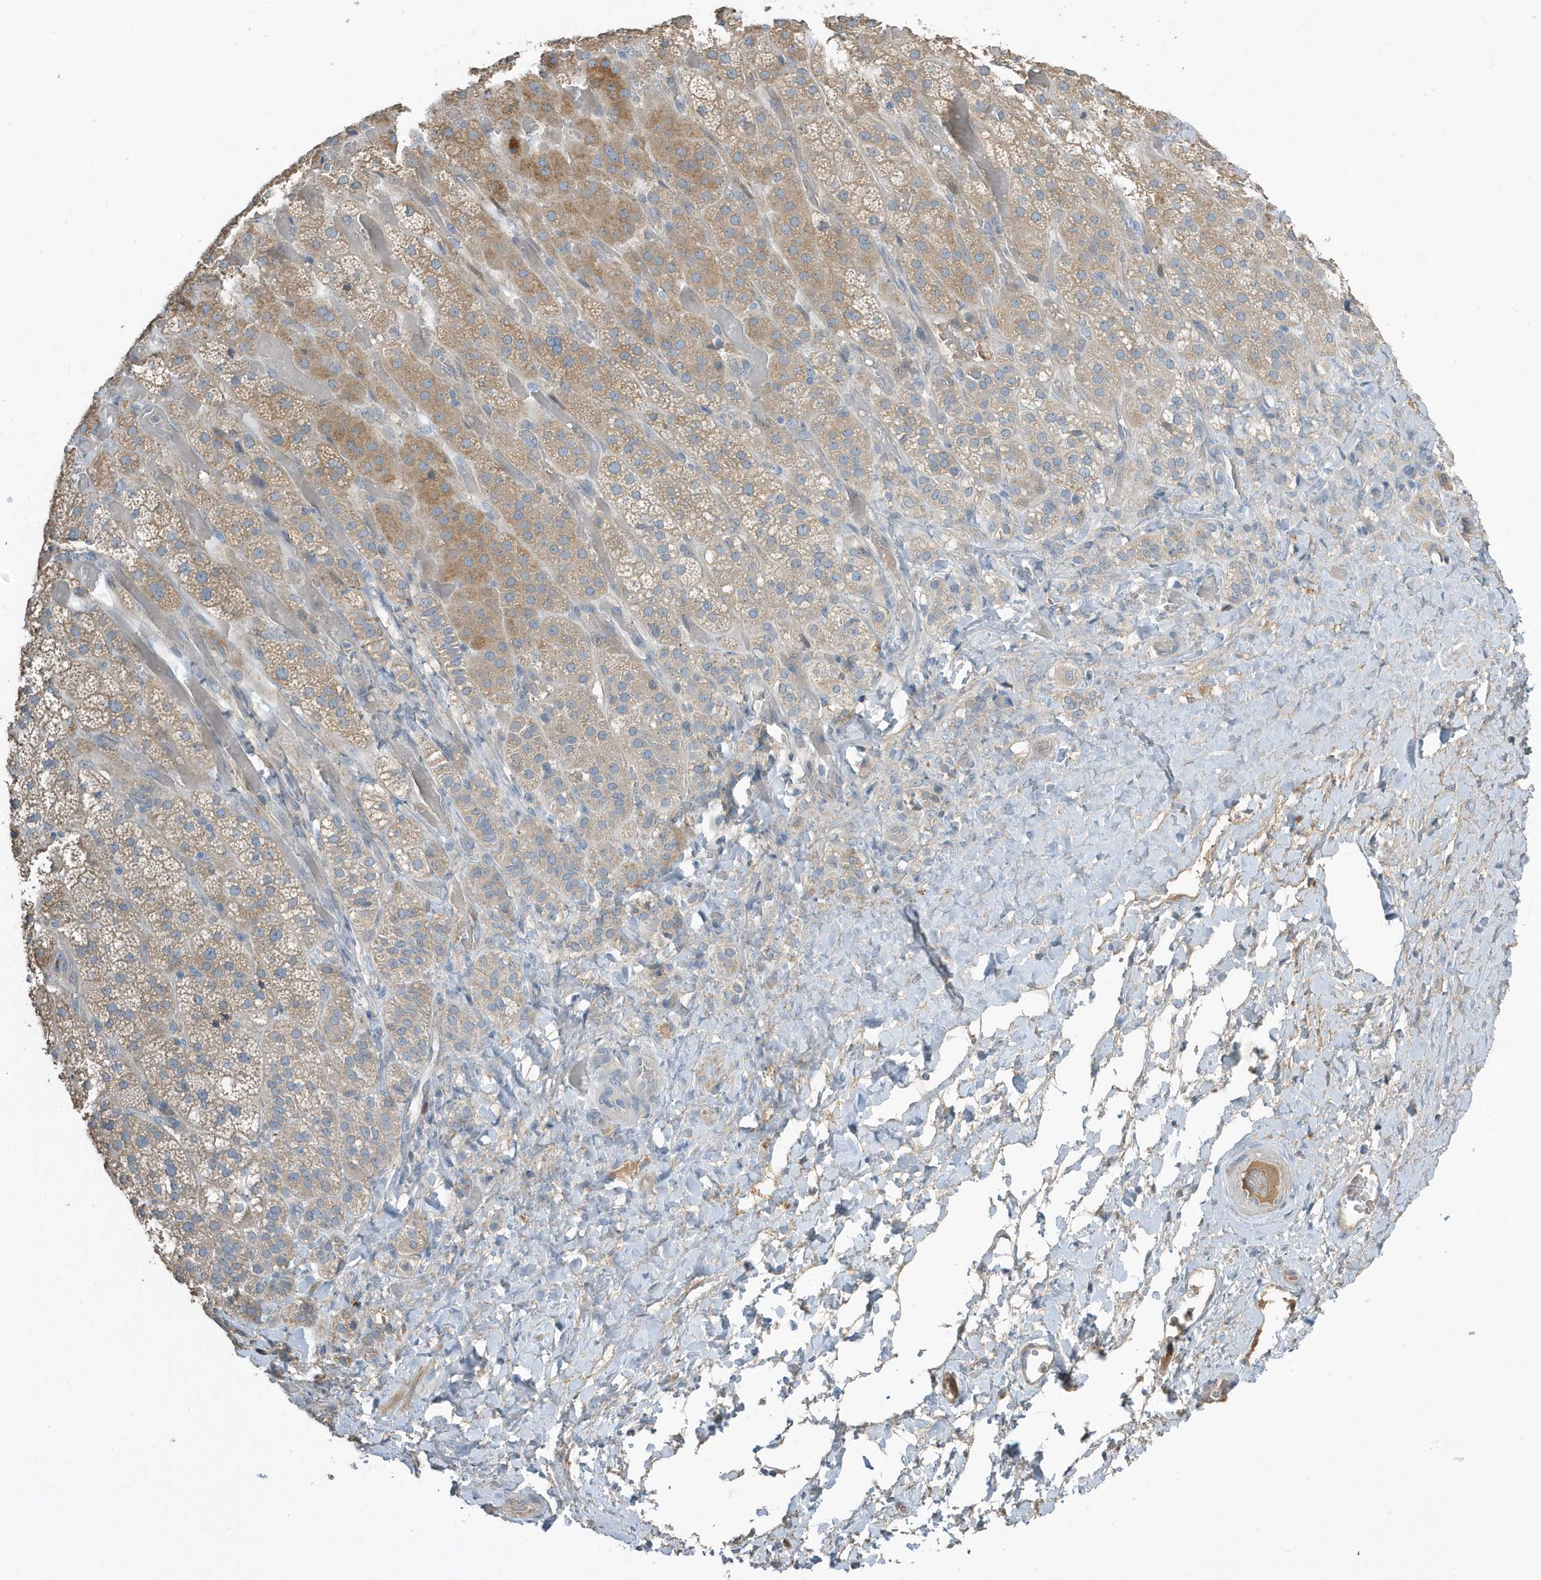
{"staining": {"intensity": "moderate", "quantity": ">75%", "location": "cytoplasmic/membranous"}, "tissue": "adrenal gland", "cell_type": "Glandular cells", "image_type": "normal", "snomed": [{"axis": "morphology", "description": "Normal tissue, NOS"}, {"axis": "topography", "description": "Adrenal gland"}], "caption": "DAB immunohistochemical staining of normal human adrenal gland displays moderate cytoplasmic/membranous protein positivity in about >75% of glandular cells.", "gene": "USP53", "patient": {"sex": "male", "age": 57}}